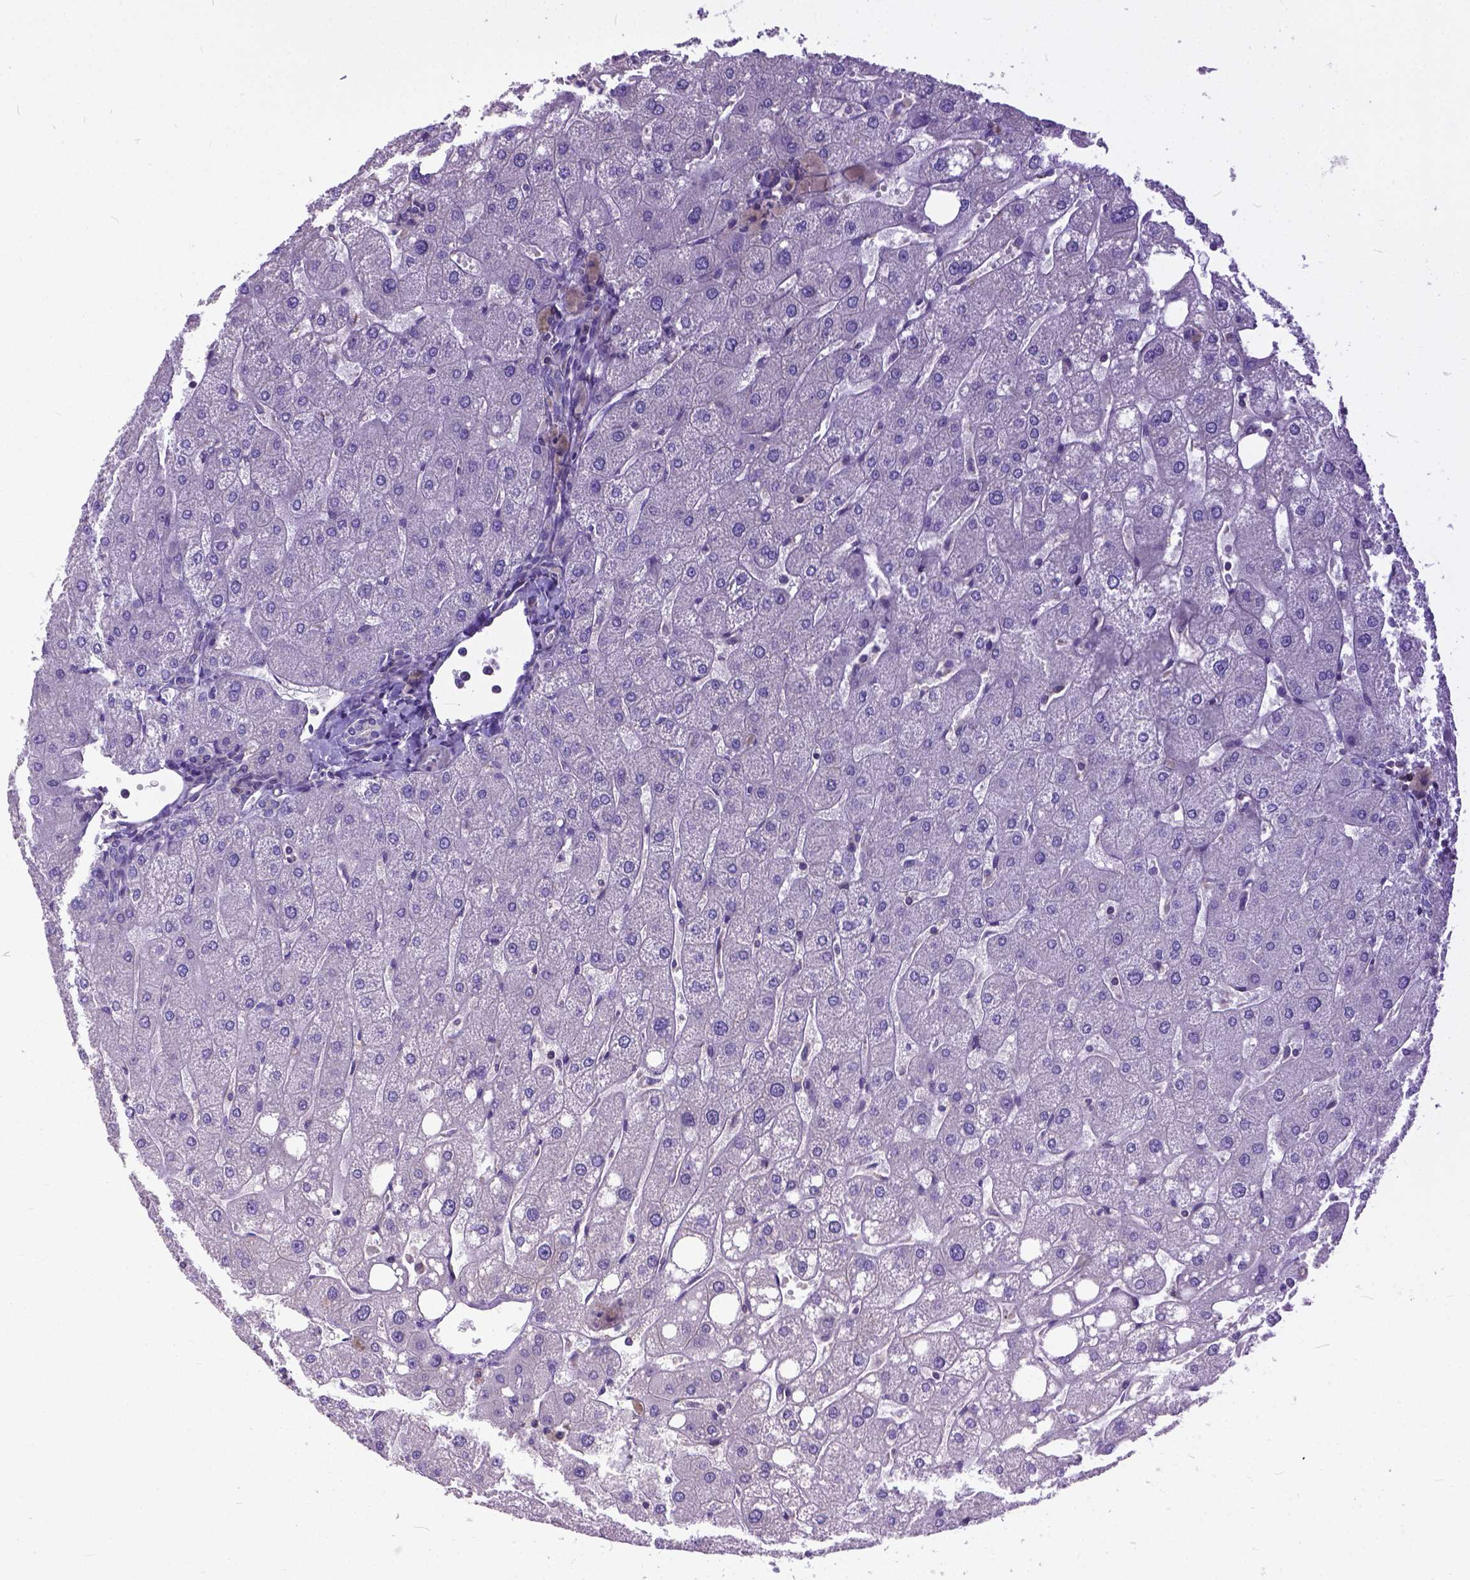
{"staining": {"intensity": "weak", "quantity": "<25%", "location": "cytoplasmic/membranous"}, "tissue": "liver", "cell_type": "Cholangiocytes", "image_type": "normal", "snomed": [{"axis": "morphology", "description": "Normal tissue, NOS"}, {"axis": "topography", "description": "Liver"}], "caption": "The IHC micrograph has no significant staining in cholangiocytes of liver. Brightfield microscopy of IHC stained with DAB (brown) and hematoxylin (blue), captured at high magnification.", "gene": "BANF2", "patient": {"sex": "male", "age": 67}}